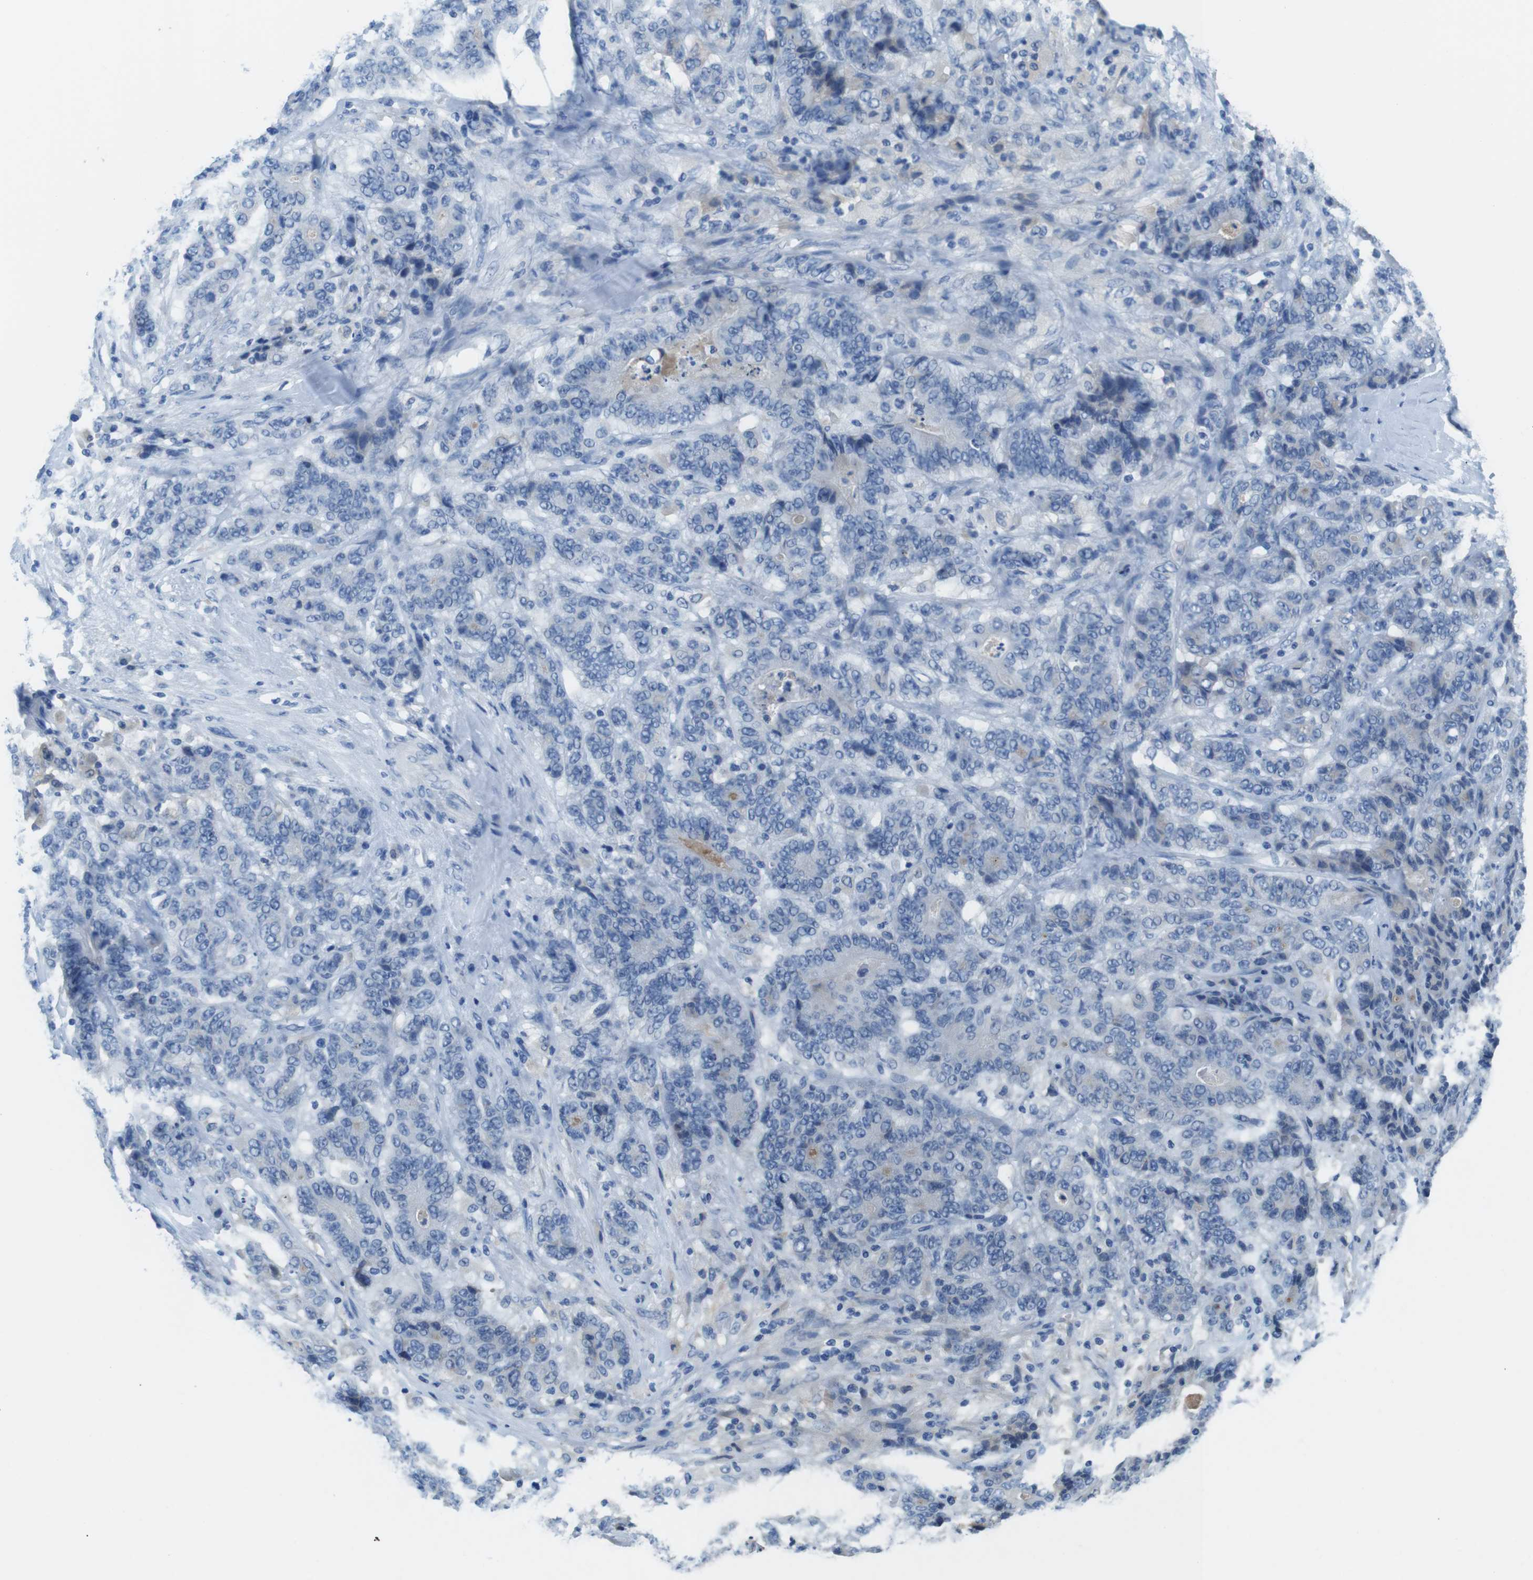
{"staining": {"intensity": "negative", "quantity": "none", "location": "none"}, "tissue": "stomach cancer", "cell_type": "Tumor cells", "image_type": "cancer", "snomed": [{"axis": "morphology", "description": "Adenocarcinoma, NOS"}, {"axis": "topography", "description": "Stomach"}], "caption": "Immunohistochemistry (IHC) image of neoplastic tissue: human stomach cancer stained with DAB demonstrates no significant protein expression in tumor cells.", "gene": "TMPRSS15", "patient": {"sex": "female", "age": 73}}